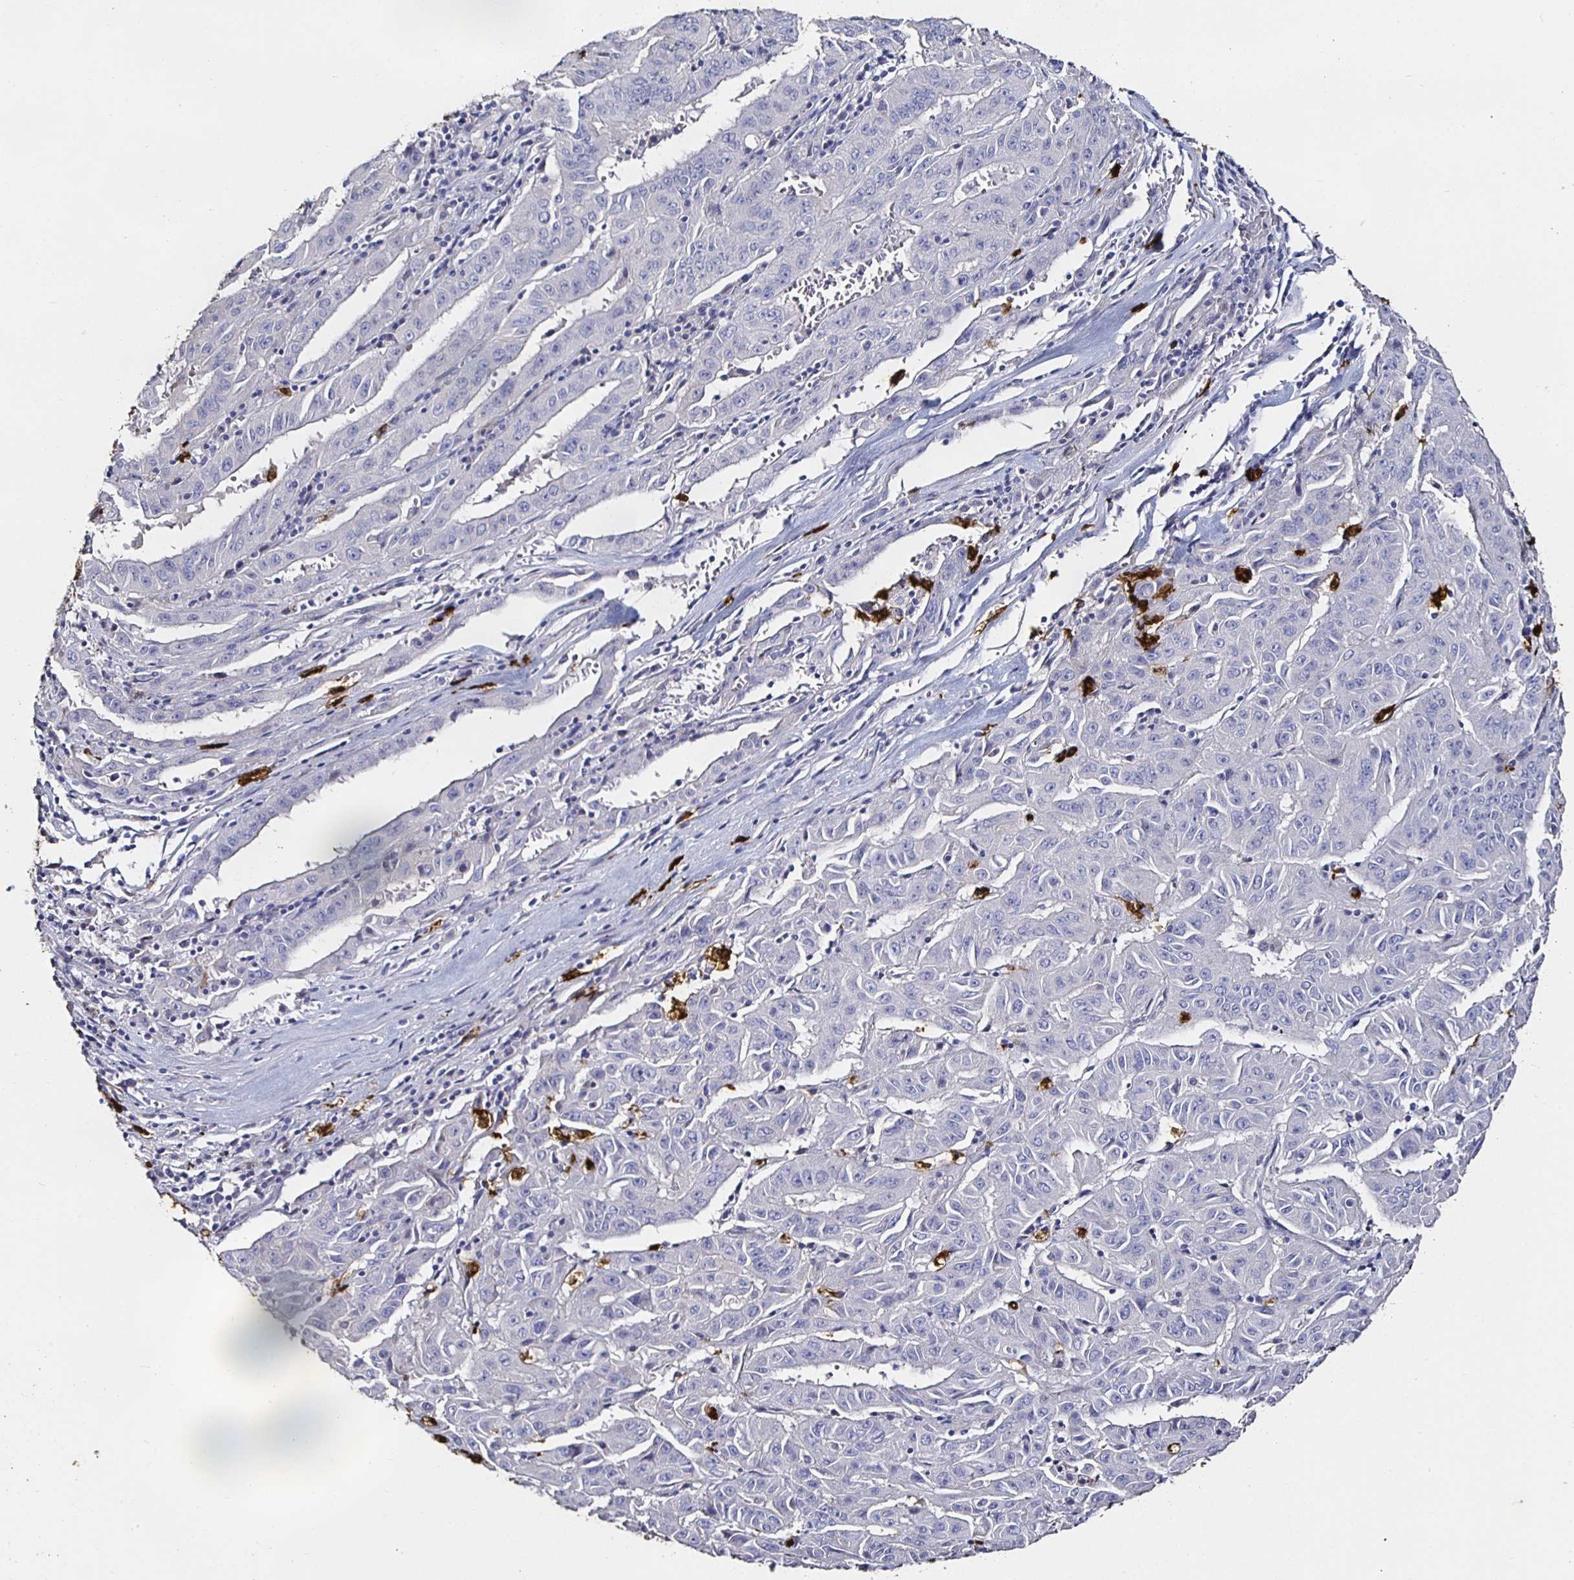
{"staining": {"intensity": "negative", "quantity": "none", "location": "none"}, "tissue": "pancreatic cancer", "cell_type": "Tumor cells", "image_type": "cancer", "snomed": [{"axis": "morphology", "description": "Adenocarcinoma, NOS"}, {"axis": "topography", "description": "Pancreas"}], "caption": "An immunohistochemistry (IHC) micrograph of pancreatic cancer (adenocarcinoma) is shown. There is no staining in tumor cells of pancreatic cancer (adenocarcinoma). Nuclei are stained in blue.", "gene": "TLR4", "patient": {"sex": "male", "age": 63}}